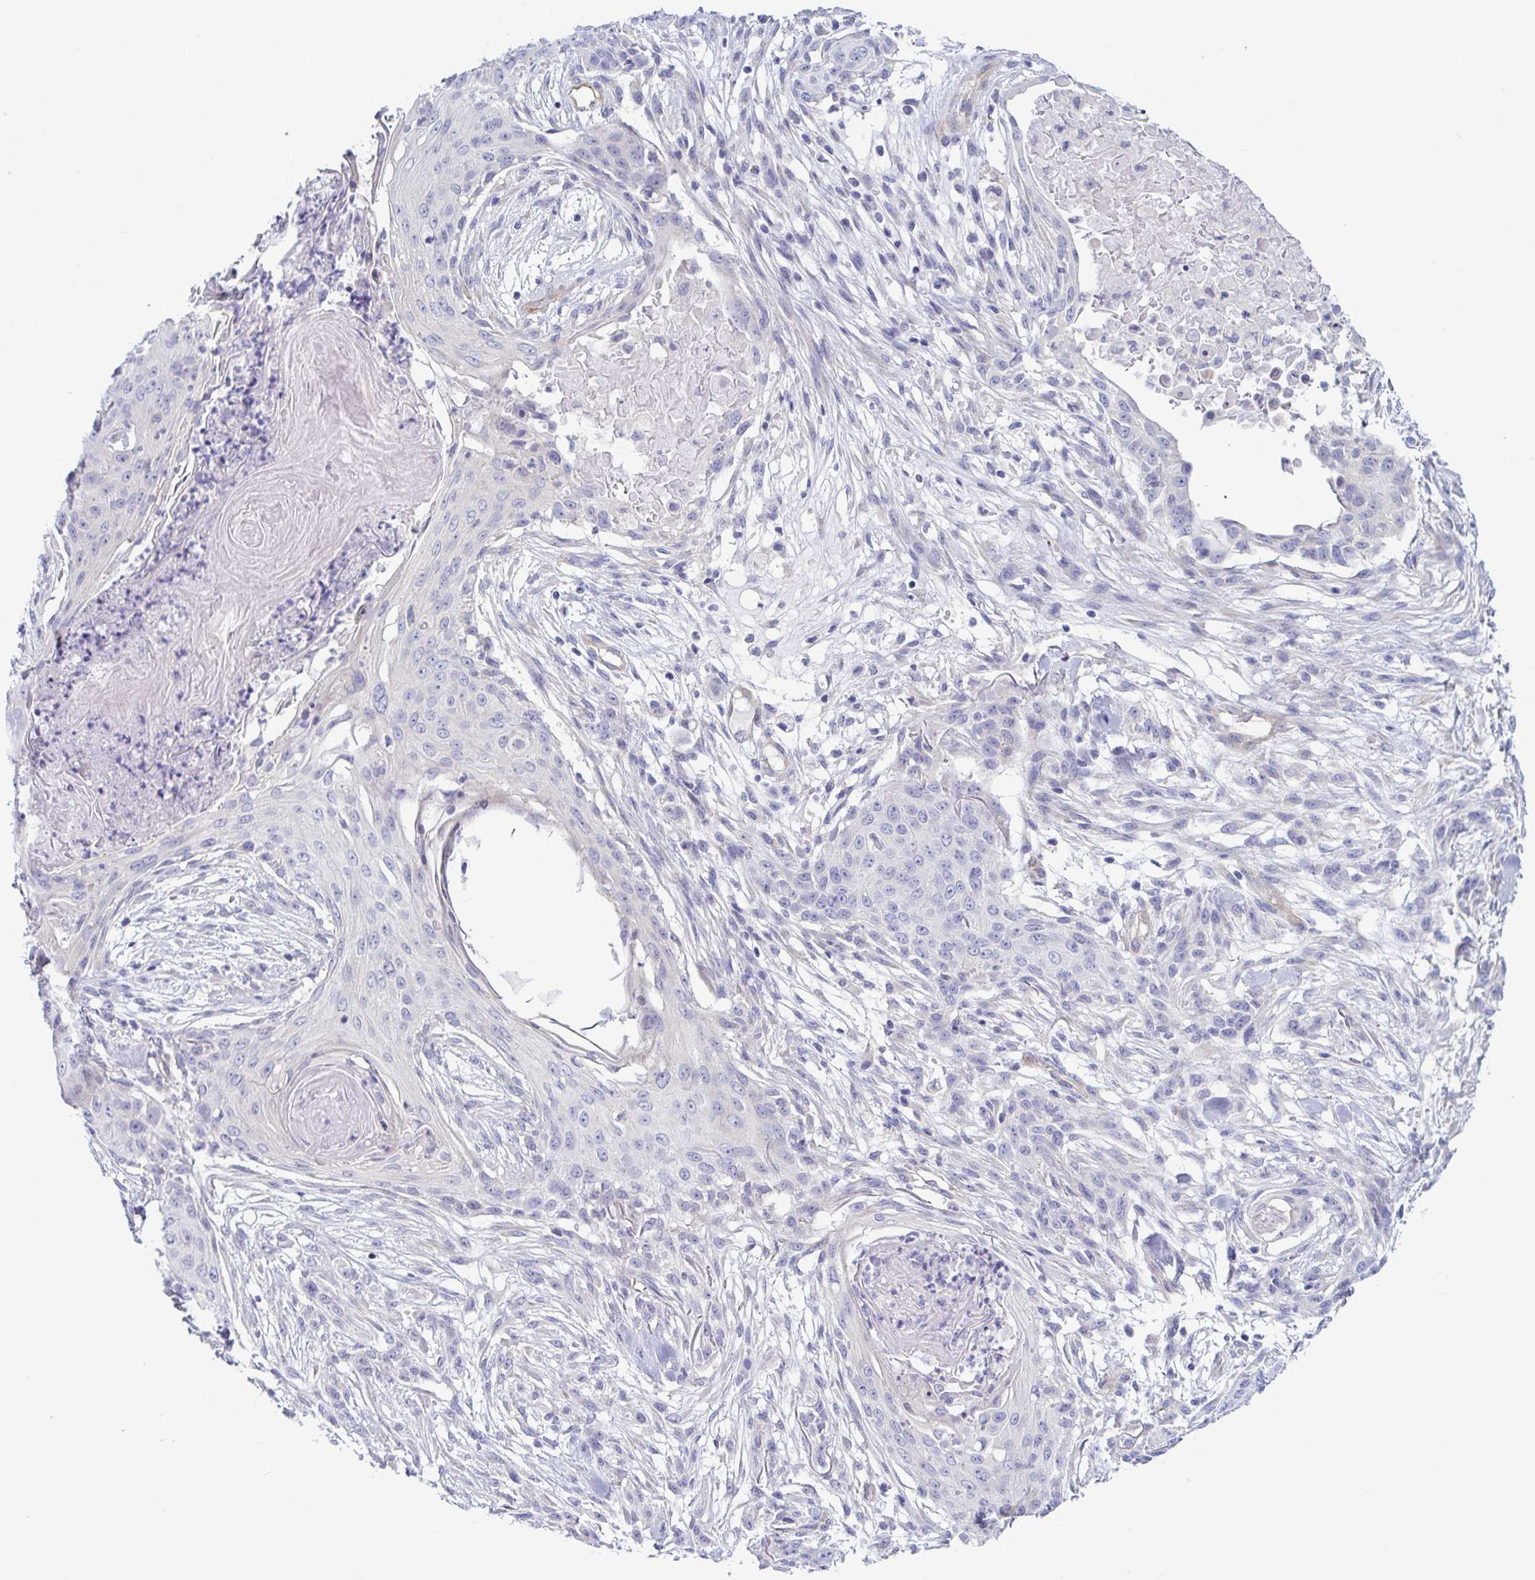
{"staining": {"intensity": "negative", "quantity": "none", "location": "none"}, "tissue": "skin cancer", "cell_type": "Tumor cells", "image_type": "cancer", "snomed": [{"axis": "morphology", "description": "Squamous cell carcinoma, NOS"}, {"axis": "topography", "description": "Skin"}], "caption": "Tumor cells are negative for protein expression in human squamous cell carcinoma (skin).", "gene": "TNNI2", "patient": {"sex": "female", "age": 59}}